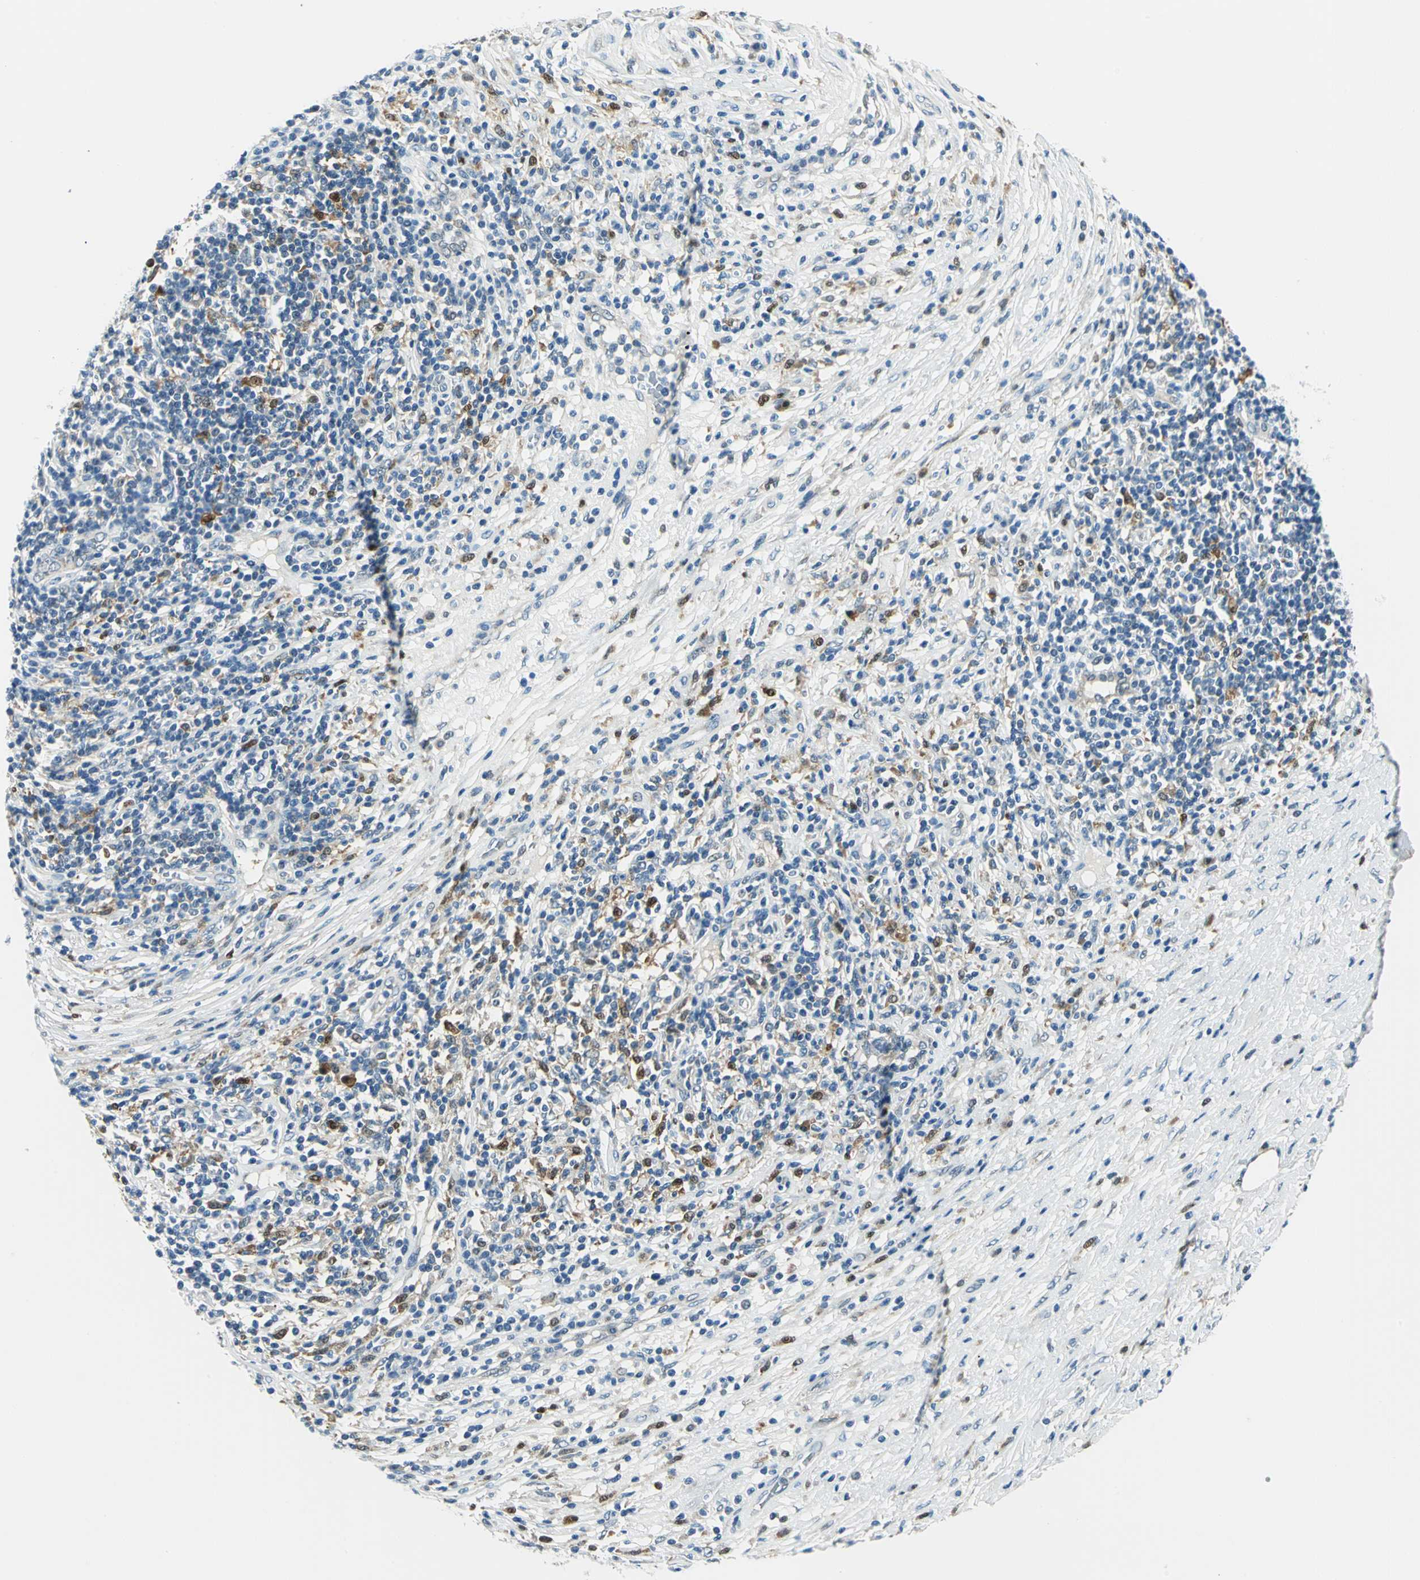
{"staining": {"intensity": "negative", "quantity": "none", "location": "none"}, "tissue": "lymphoma", "cell_type": "Tumor cells", "image_type": "cancer", "snomed": [{"axis": "morphology", "description": "Malignant lymphoma, non-Hodgkin's type, High grade"}, {"axis": "topography", "description": "Lymph node"}], "caption": "DAB (3,3'-diaminobenzidine) immunohistochemical staining of lymphoma demonstrates no significant staining in tumor cells. Brightfield microscopy of IHC stained with DAB (brown) and hematoxylin (blue), captured at high magnification.", "gene": "AKR1A1", "patient": {"sex": "female", "age": 84}}